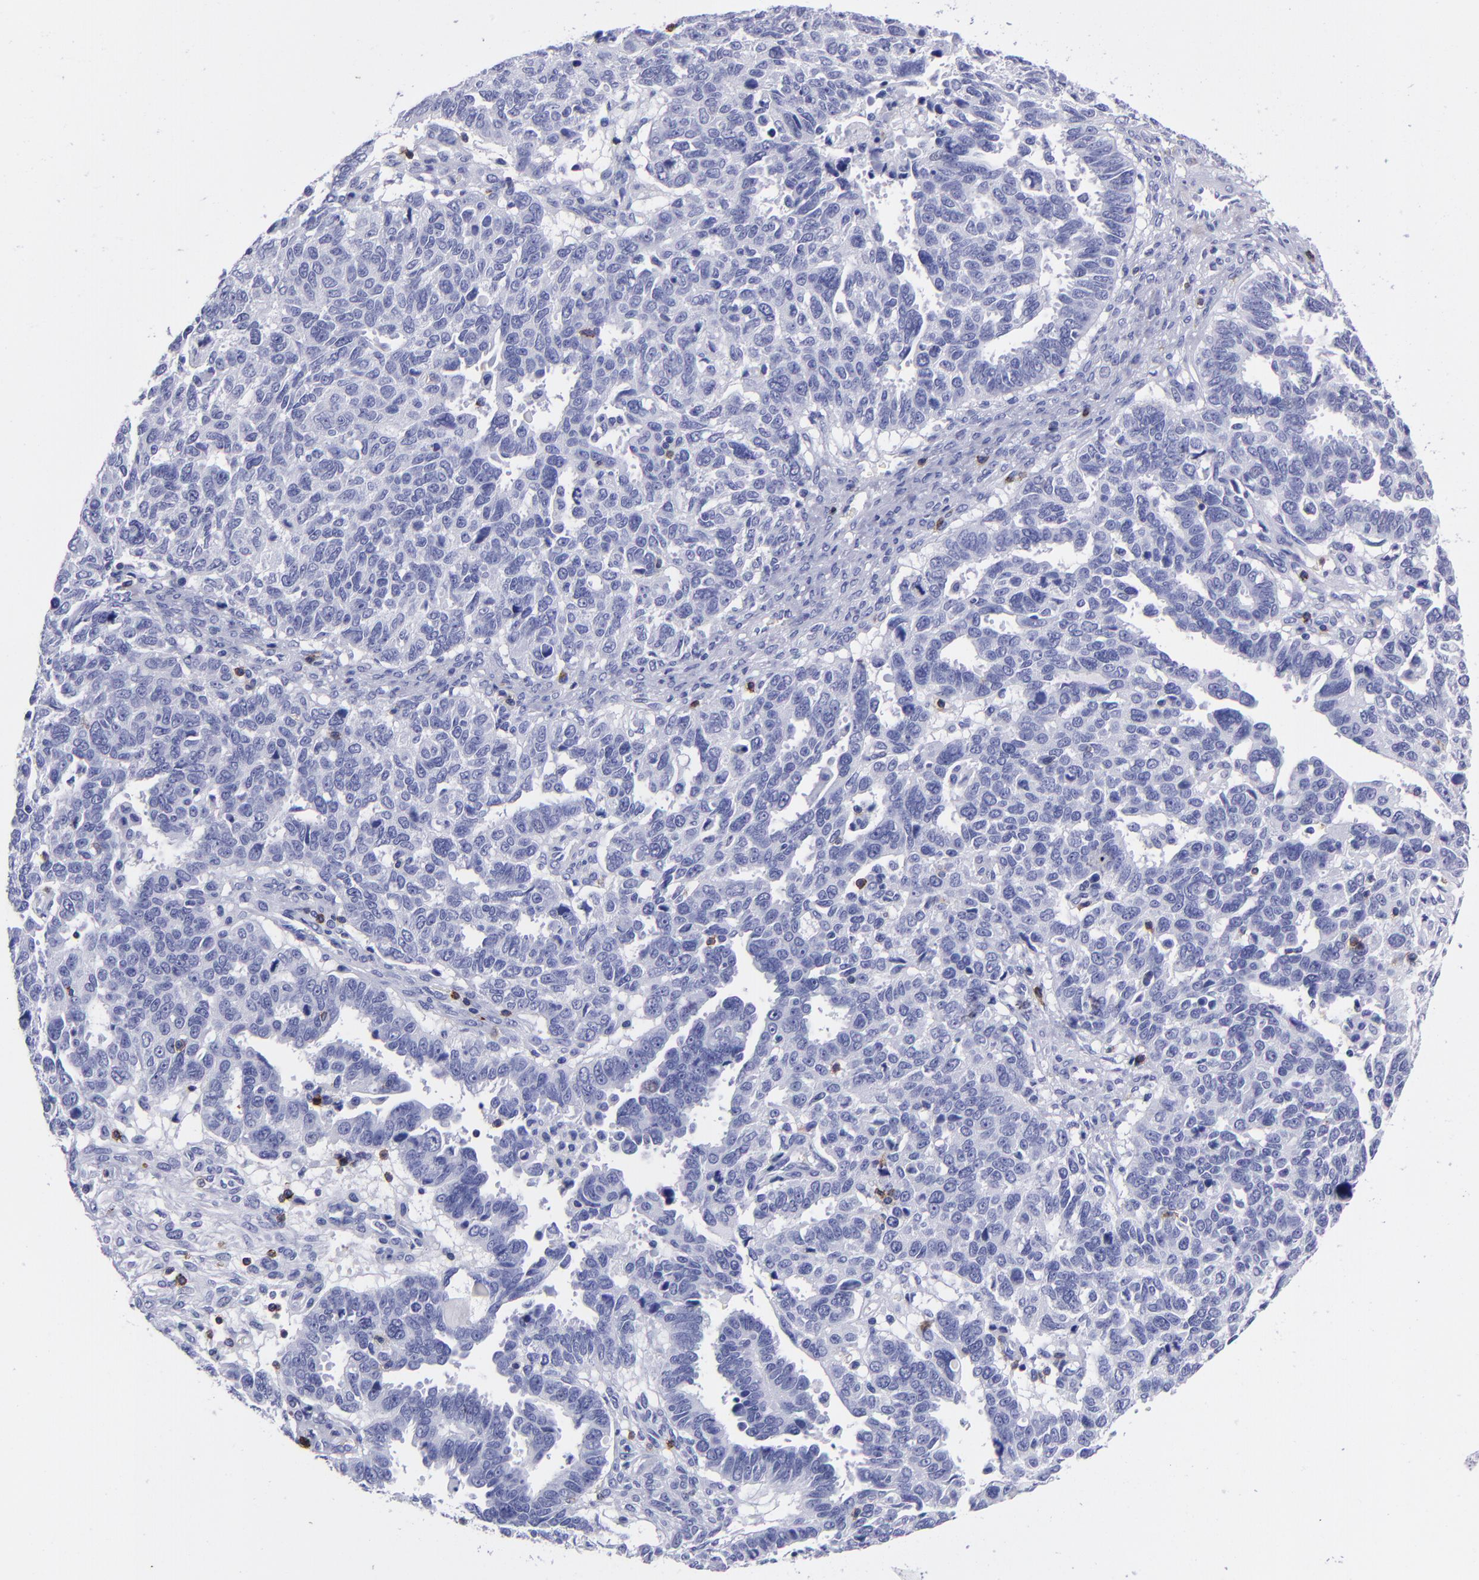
{"staining": {"intensity": "negative", "quantity": "none", "location": "none"}, "tissue": "ovarian cancer", "cell_type": "Tumor cells", "image_type": "cancer", "snomed": [{"axis": "morphology", "description": "Carcinoma, endometroid"}, {"axis": "morphology", "description": "Cystadenocarcinoma, serous, NOS"}, {"axis": "topography", "description": "Ovary"}], "caption": "This is an IHC micrograph of human ovarian cancer. There is no expression in tumor cells.", "gene": "CD6", "patient": {"sex": "female", "age": 45}}